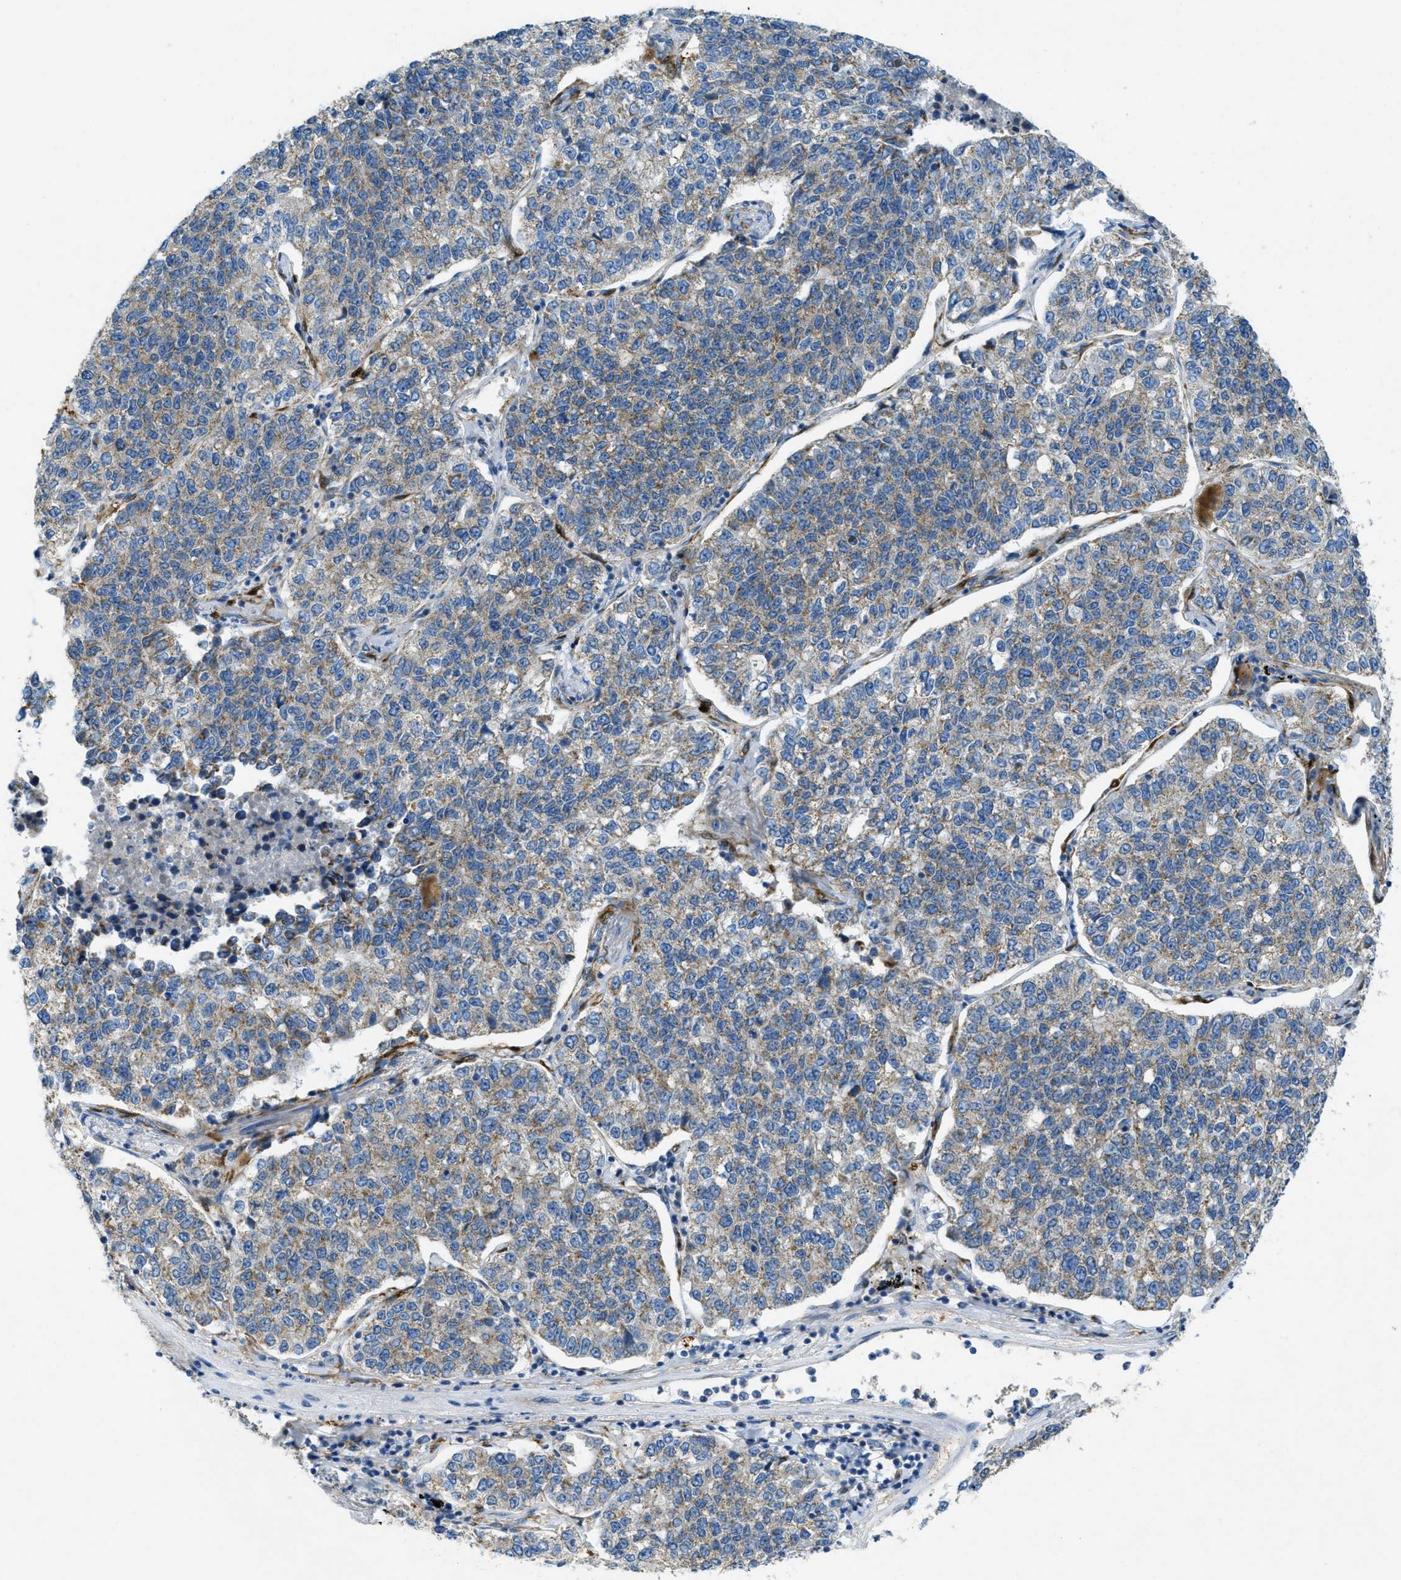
{"staining": {"intensity": "weak", "quantity": ">75%", "location": "cytoplasmic/membranous"}, "tissue": "lung cancer", "cell_type": "Tumor cells", "image_type": "cancer", "snomed": [{"axis": "morphology", "description": "Adenocarcinoma, NOS"}, {"axis": "topography", "description": "Lung"}], "caption": "Approximately >75% of tumor cells in human lung cancer (adenocarcinoma) demonstrate weak cytoplasmic/membranous protein positivity as visualized by brown immunohistochemical staining.", "gene": "CYGB", "patient": {"sex": "male", "age": 49}}